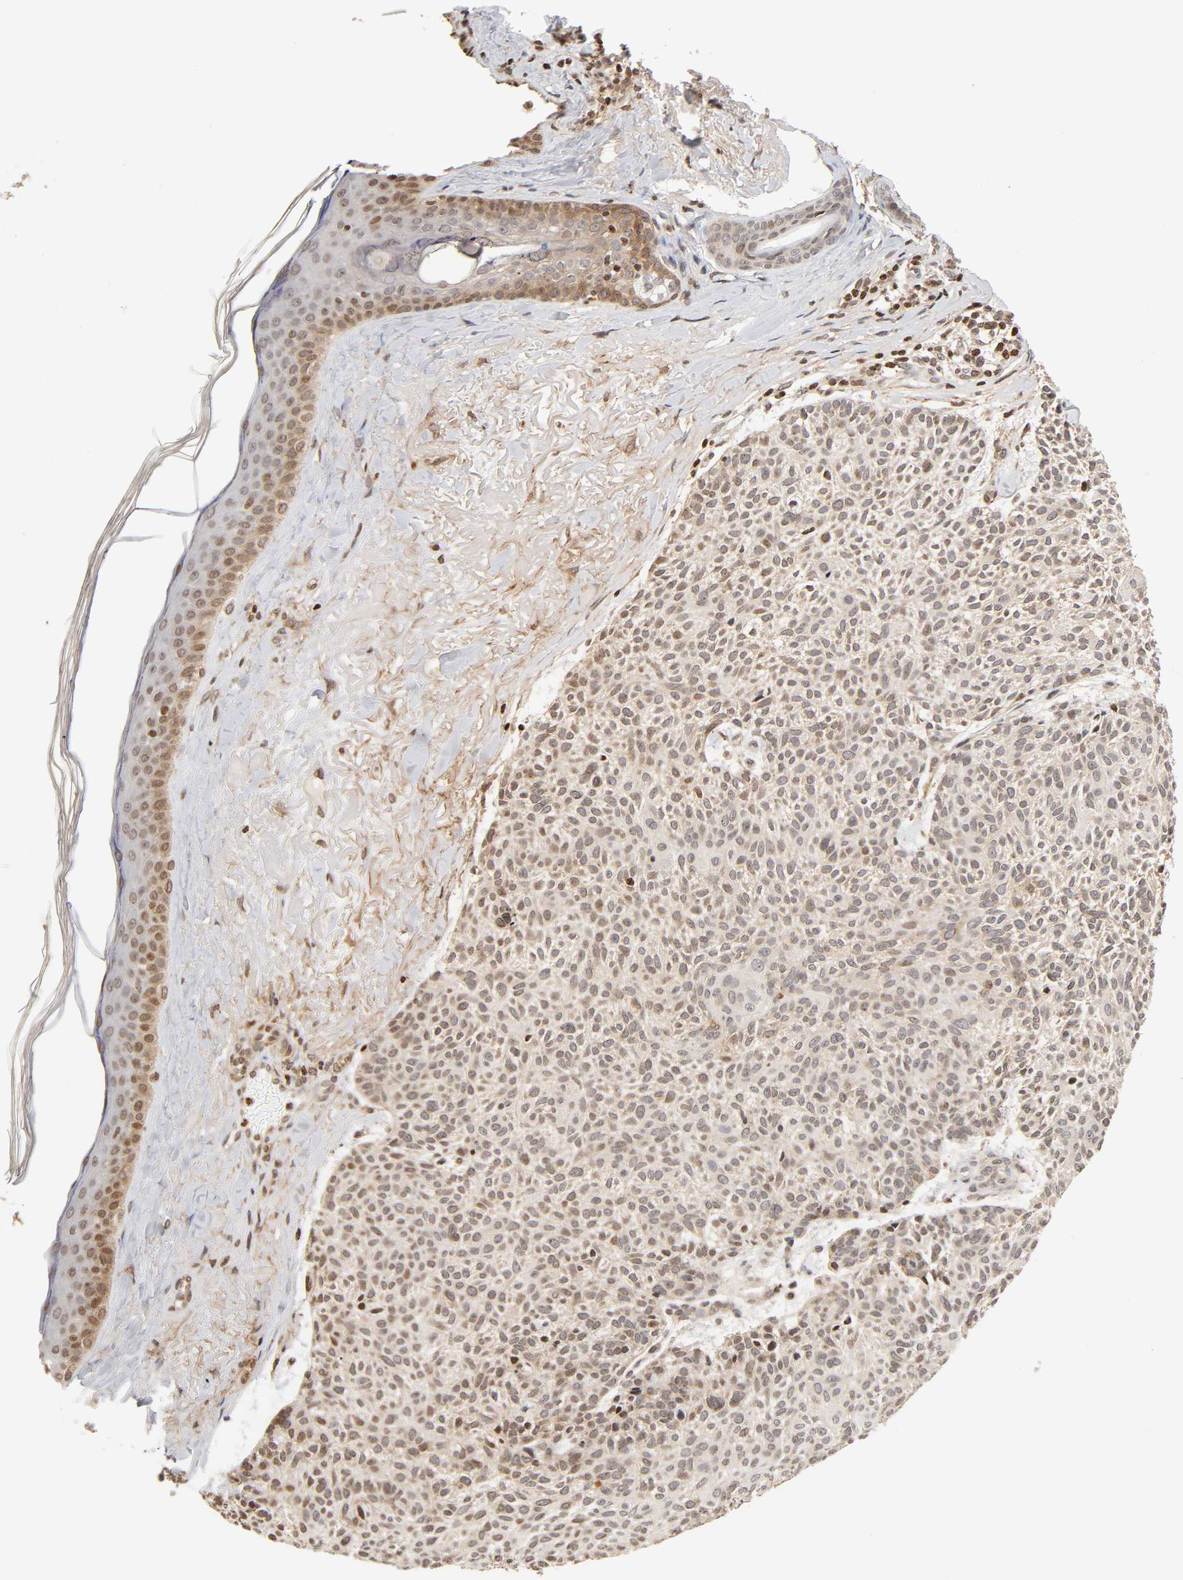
{"staining": {"intensity": "negative", "quantity": "none", "location": "none"}, "tissue": "skin cancer", "cell_type": "Tumor cells", "image_type": "cancer", "snomed": [{"axis": "morphology", "description": "Normal tissue, NOS"}, {"axis": "morphology", "description": "Basal cell carcinoma"}, {"axis": "topography", "description": "Skin"}], "caption": "Immunohistochemistry (IHC) of human skin basal cell carcinoma shows no positivity in tumor cells. (Brightfield microscopy of DAB immunohistochemistry at high magnification).", "gene": "ITGAV", "patient": {"sex": "female", "age": 70}}